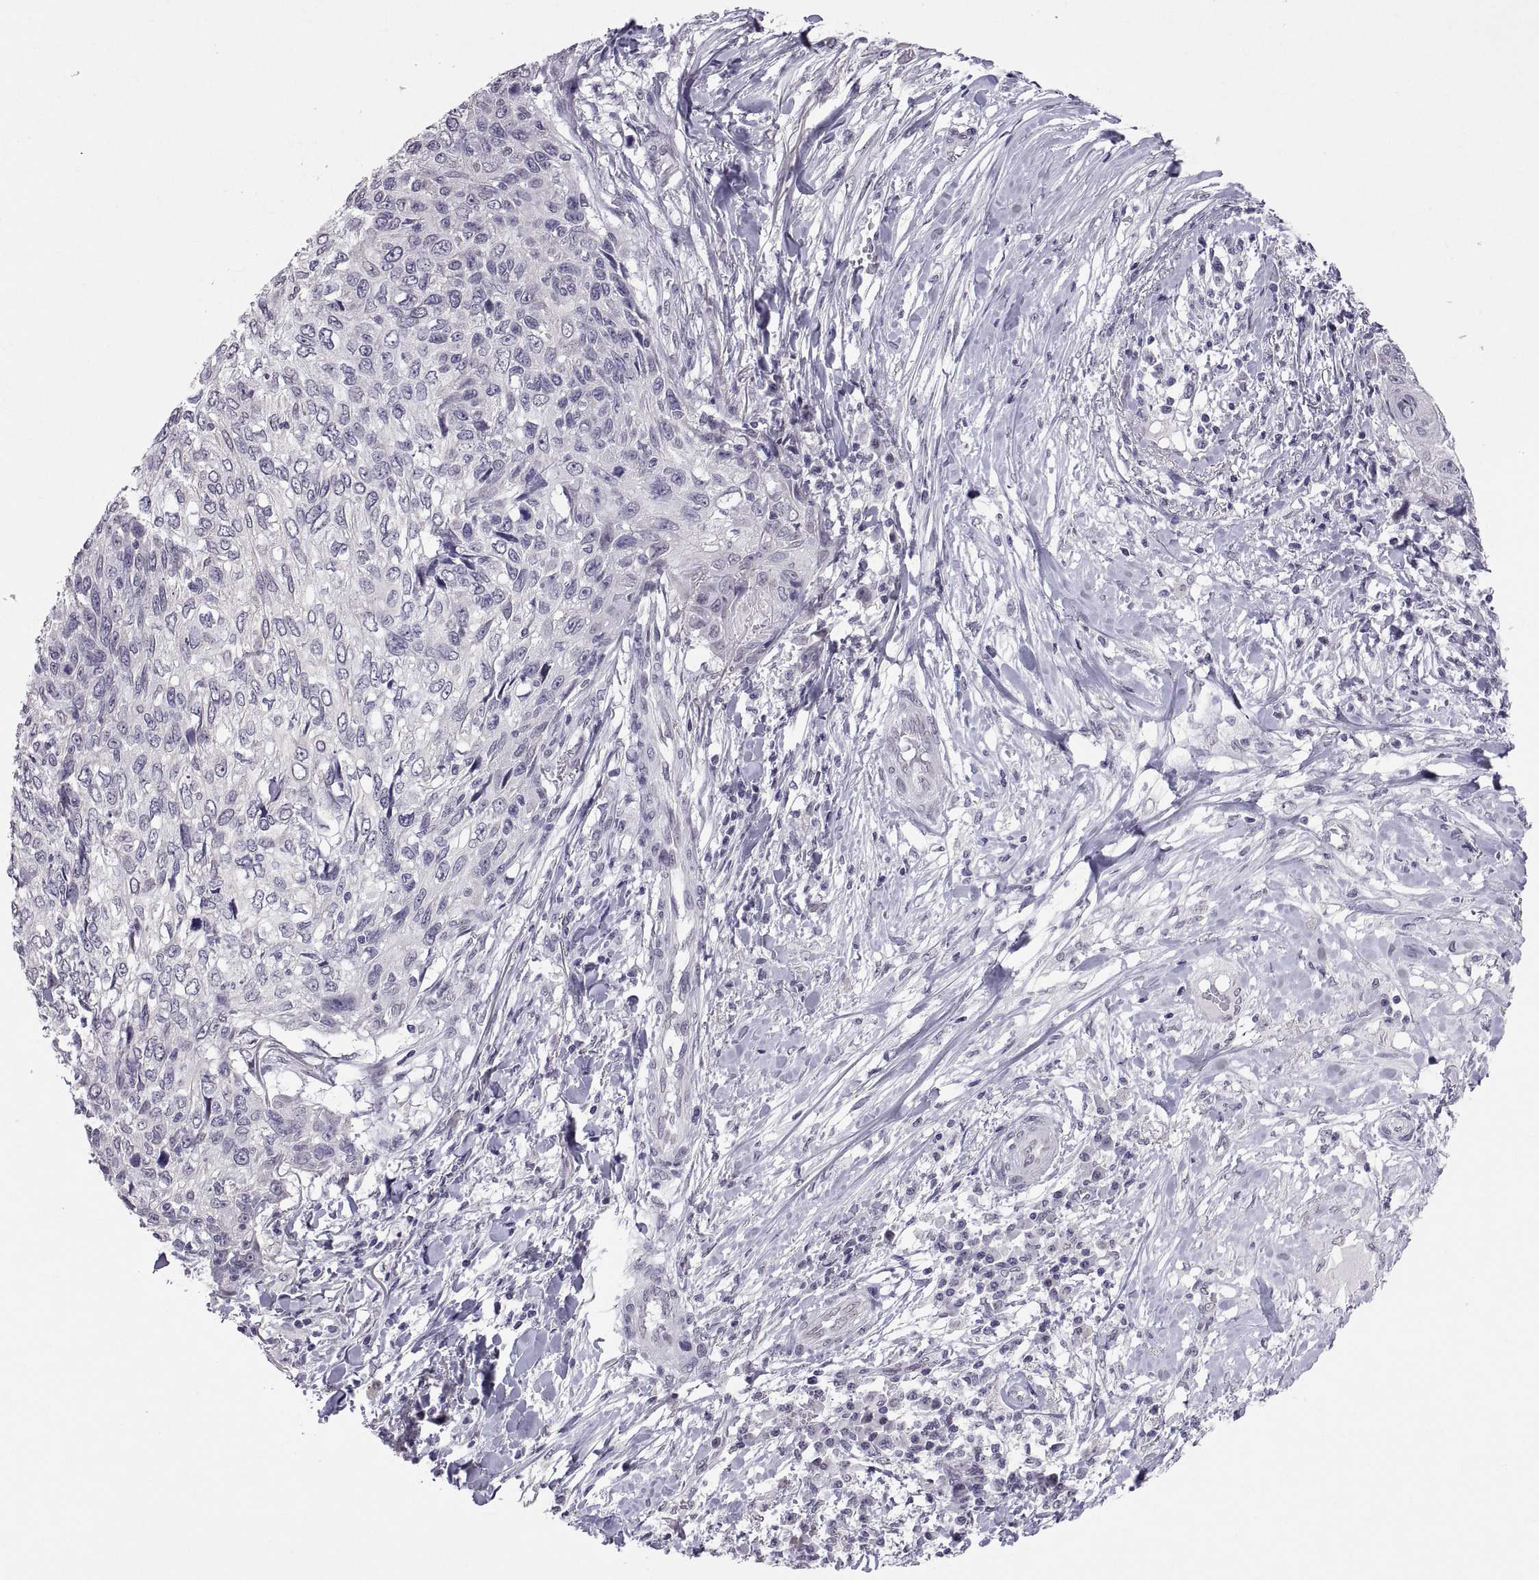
{"staining": {"intensity": "negative", "quantity": "none", "location": "none"}, "tissue": "skin cancer", "cell_type": "Tumor cells", "image_type": "cancer", "snomed": [{"axis": "morphology", "description": "Squamous cell carcinoma, NOS"}, {"axis": "topography", "description": "Skin"}], "caption": "There is no significant positivity in tumor cells of skin cancer.", "gene": "KRT77", "patient": {"sex": "male", "age": 92}}